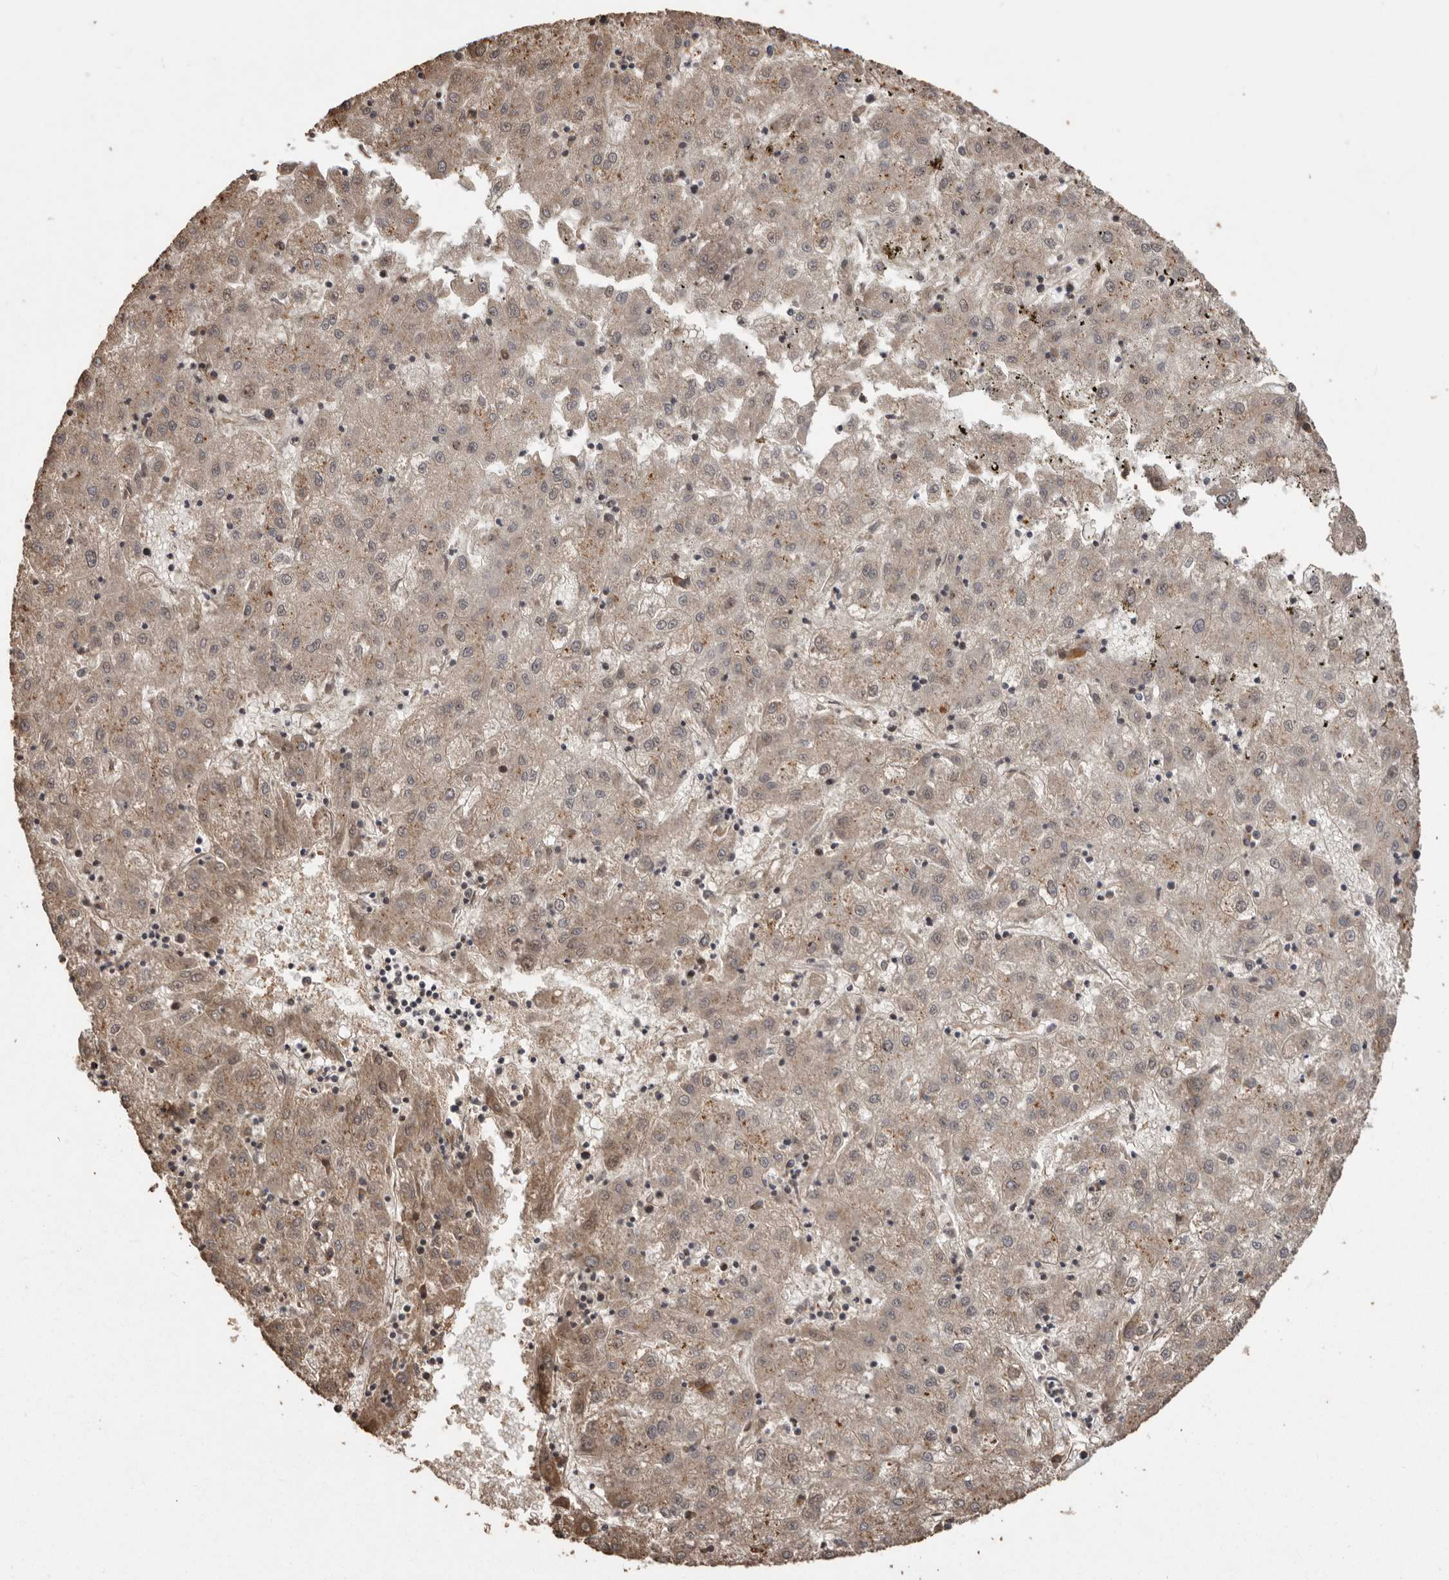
{"staining": {"intensity": "weak", "quantity": ">75%", "location": "cytoplasmic/membranous"}, "tissue": "liver cancer", "cell_type": "Tumor cells", "image_type": "cancer", "snomed": [{"axis": "morphology", "description": "Carcinoma, Hepatocellular, NOS"}, {"axis": "topography", "description": "Liver"}], "caption": "Liver cancer tissue reveals weak cytoplasmic/membranous staining in about >75% of tumor cells", "gene": "NUP43", "patient": {"sex": "male", "age": 72}}